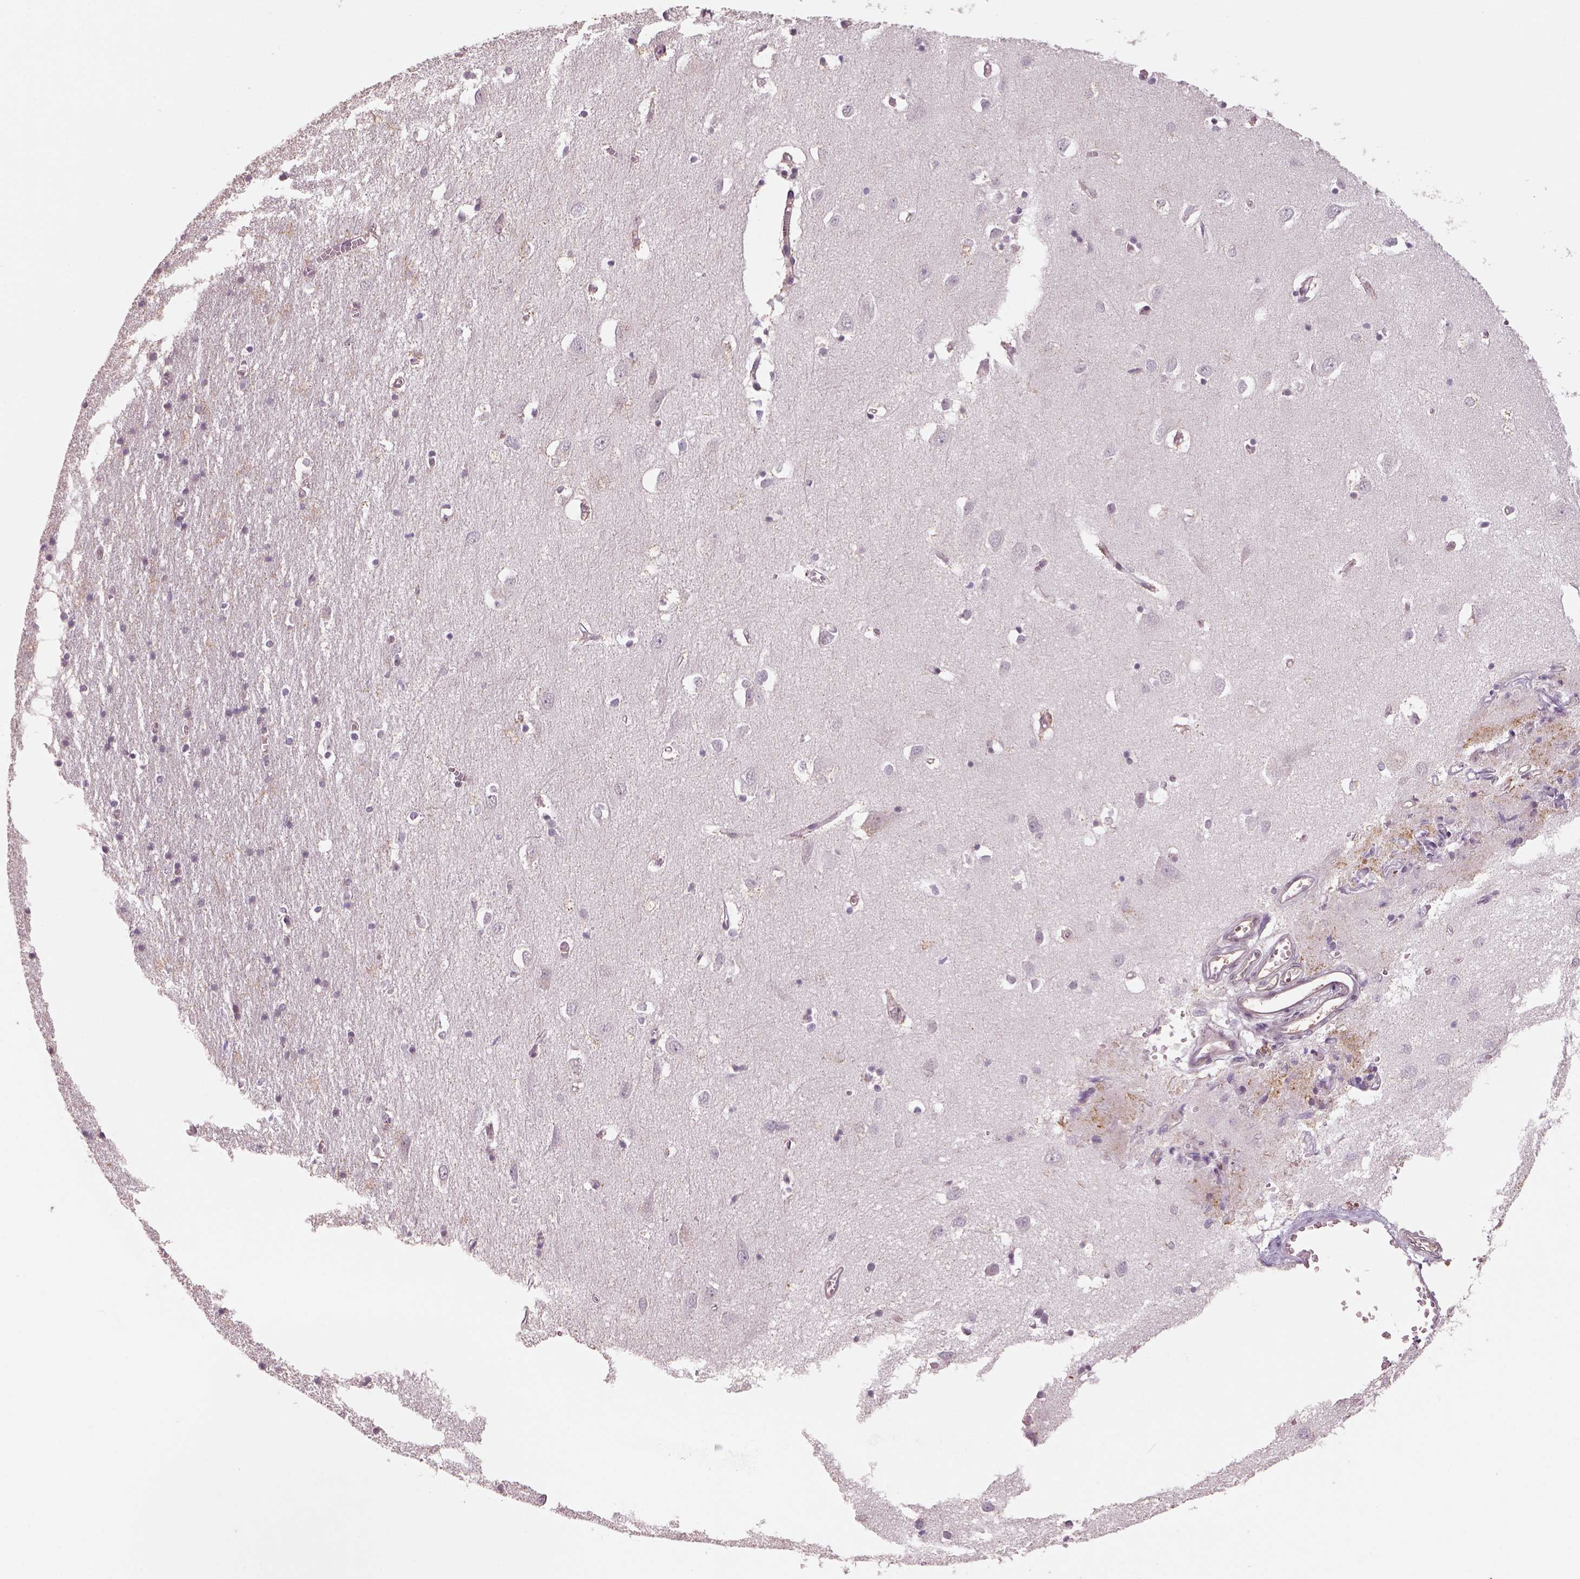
{"staining": {"intensity": "negative", "quantity": "none", "location": "none"}, "tissue": "cerebral cortex", "cell_type": "Endothelial cells", "image_type": "normal", "snomed": [{"axis": "morphology", "description": "Normal tissue, NOS"}, {"axis": "topography", "description": "Cerebral cortex"}], "caption": "An immunohistochemistry (IHC) photomicrograph of normal cerebral cortex is shown. There is no staining in endothelial cells of cerebral cortex.", "gene": "NAT8B", "patient": {"sex": "male", "age": 70}}